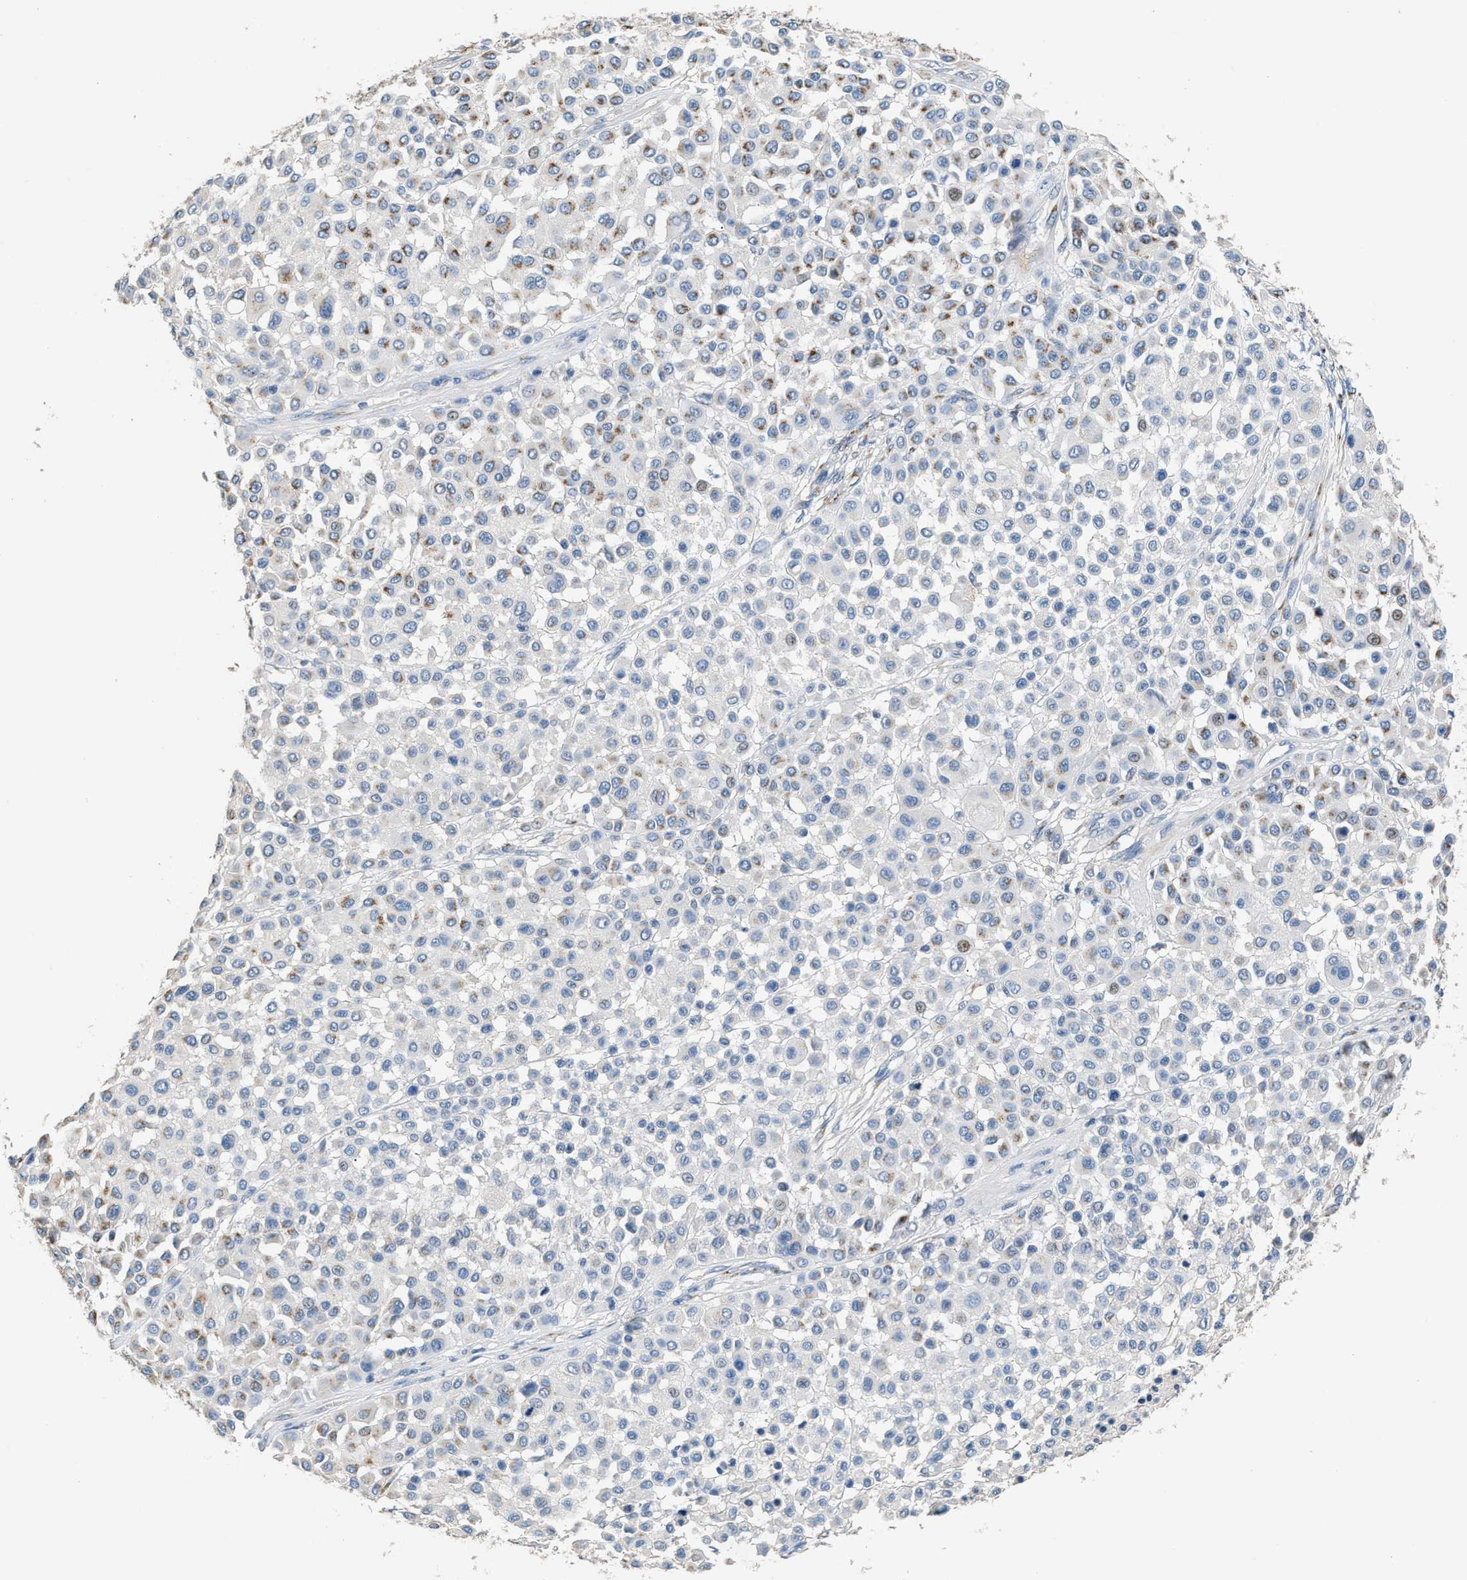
{"staining": {"intensity": "moderate", "quantity": "<25%", "location": "cytoplasmic/membranous"}, "tissue": "melanoma", "cell_type": "Tumor cells", "image_type": "cancer", "snomed": [{"axis": "morphology", "description": "Malignant melanoma, Metastatic site"}, {"axis": "topography", "description": "Soft tissue"}], "caption": "The micrograph demonstrates immunohistochemical staining of melanoma. There is moderate cytoplasmic/membranous expression is appreciated in approximately <25% of tumor cells.", "gene": "GOLM1", "patient": {"sex": "male", "age": 41}}